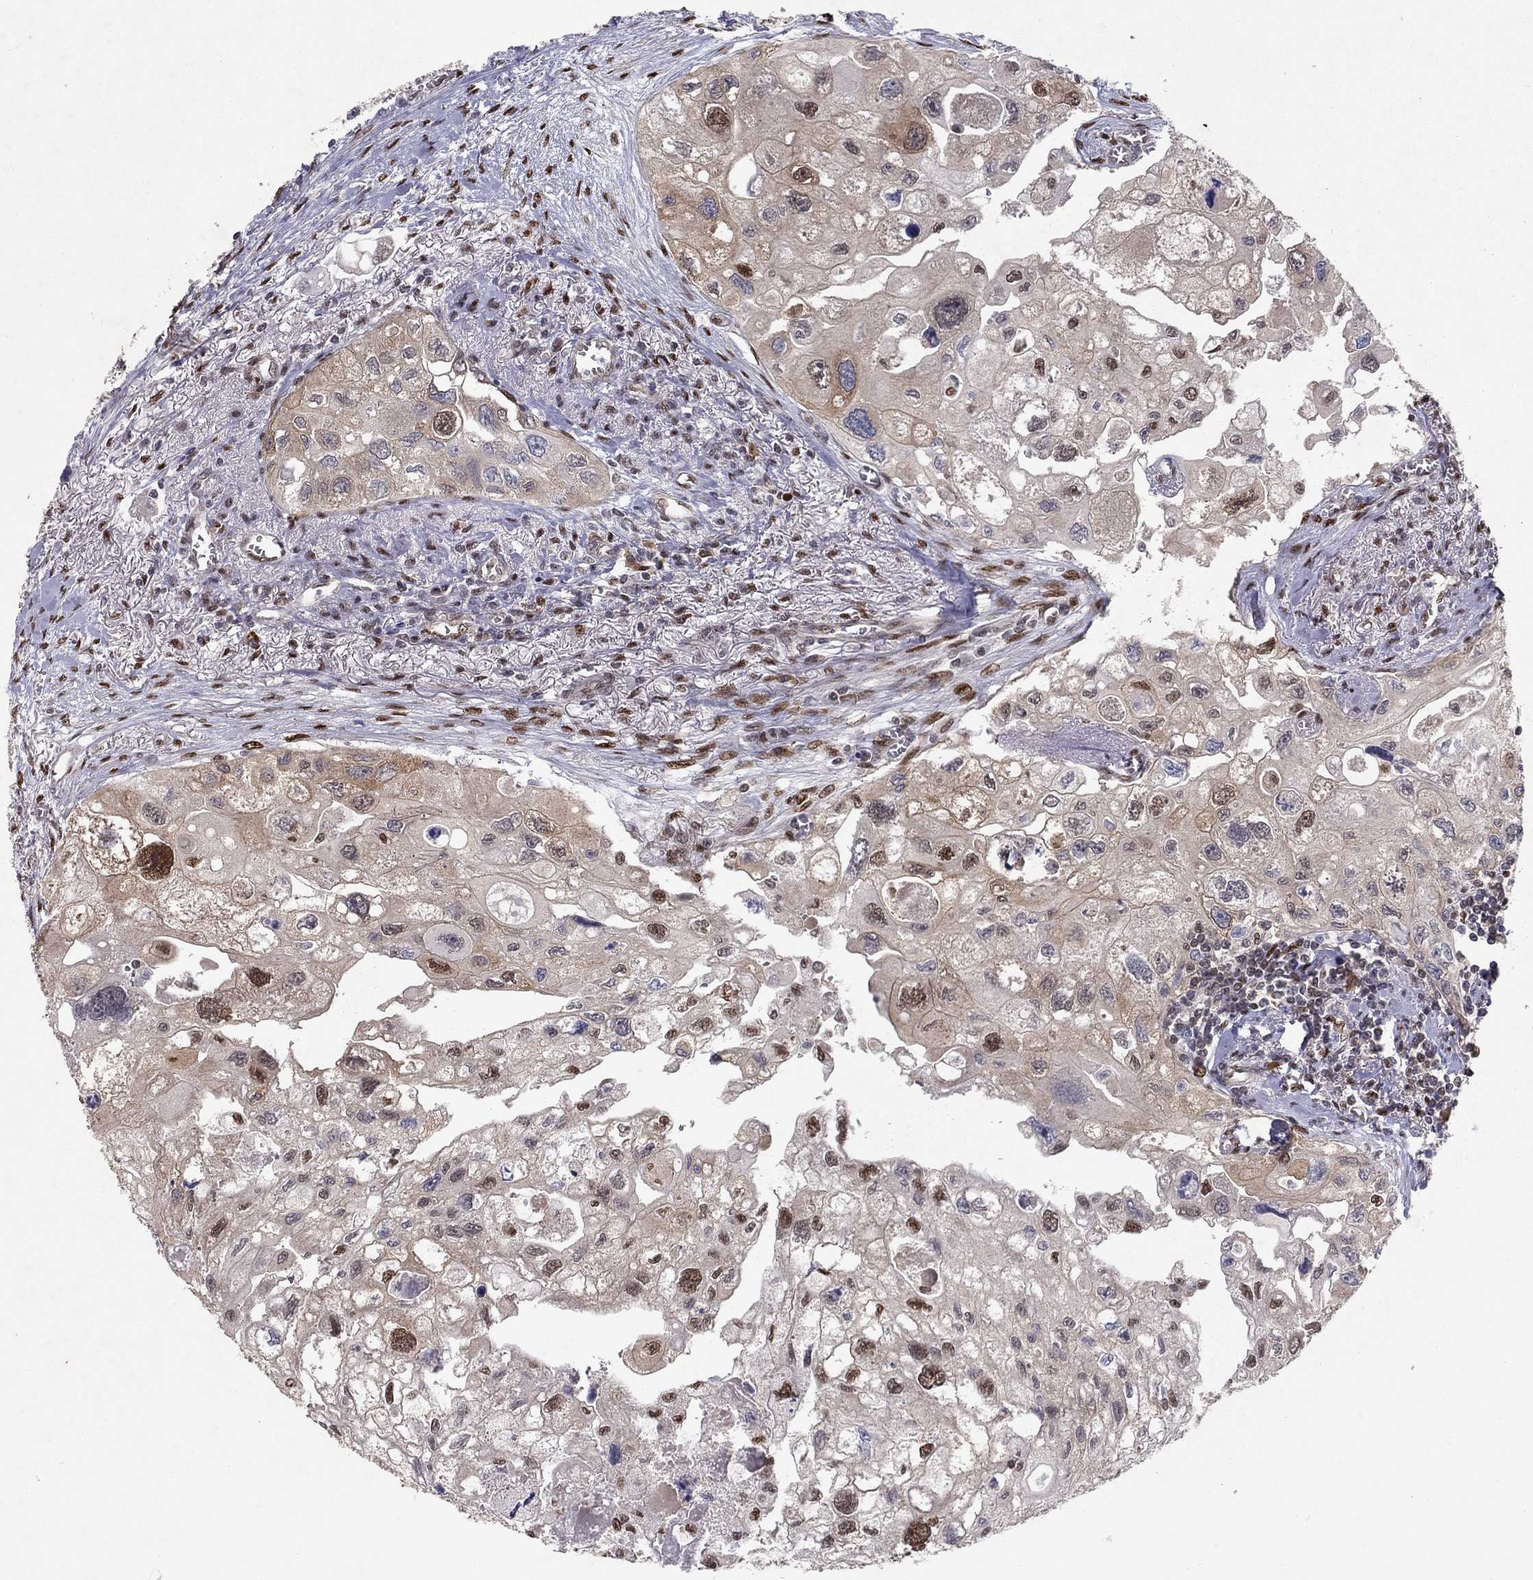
{"staining": {"intensity": "strong", "quantity": "<25%", "location": "nuclear"}, "tissue": "urothelial cancer", "cell_type": "Tumor cells", "image_type": "cancer", "snomed": [{"axis": "morphology", "description": "Urothelial carcinoma, High grade"}, {"axis": "topography", "description": "Urinary bladder"}], "caption": "This histopathology image demonstrates immunohistochemistry (IHC) staining of high-grade urothelial carcinoma, with medium strong nuclear positivity in approximately <25% of tumor cells.", "gene": "CRTC1", "patient": {"sex": "male", "age": 59}}